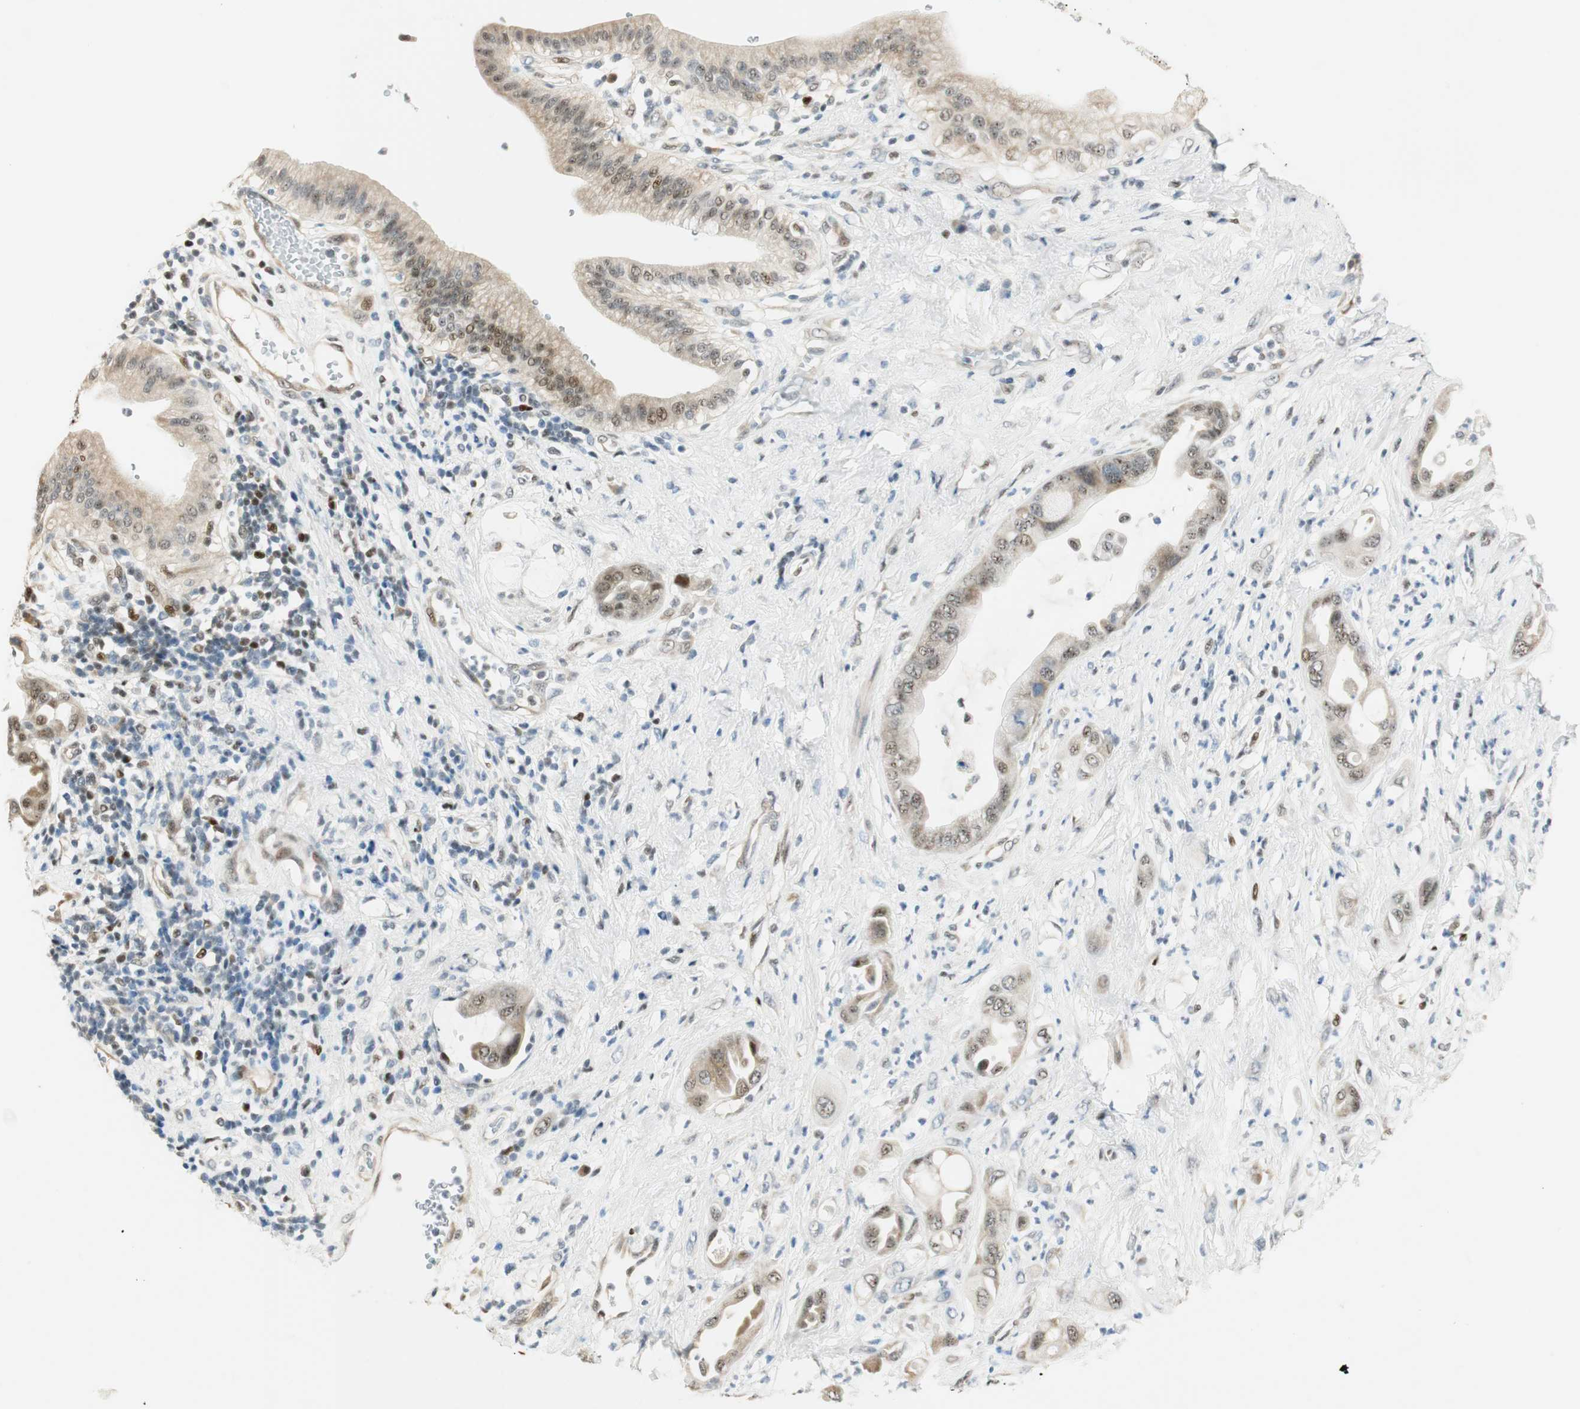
{"staining": {"intensity": "weak", "quantity": "25%-75%", "location": "cytoplasmic/membranous,nuclear"}, "tissue": "pancreatic cancer", "cell_type": "Tumor cells", "image_type": "cancer", "snomed": [{"axis": "morphology", "description": "Adenocarcinoma, NOS"}, {"axis": "morphology", "description": "Adenocarcinoma, metastatic, NOS"}, {"axis": "topography", "description": "Lymph node"}, {"axis": "topography", "description": "Pancreas"}, {"axis": "topography", "description": "Duodenum"}], "caption": "Immunohistochemistry (IHC) of pancreatic cancer reveals low levels of weak cytoplasmic/membranous and nuclear positivity in about 25%-75% of tumor cells.", "gene": "MSX2", "patient": {"sex": "female", "age": 64}}